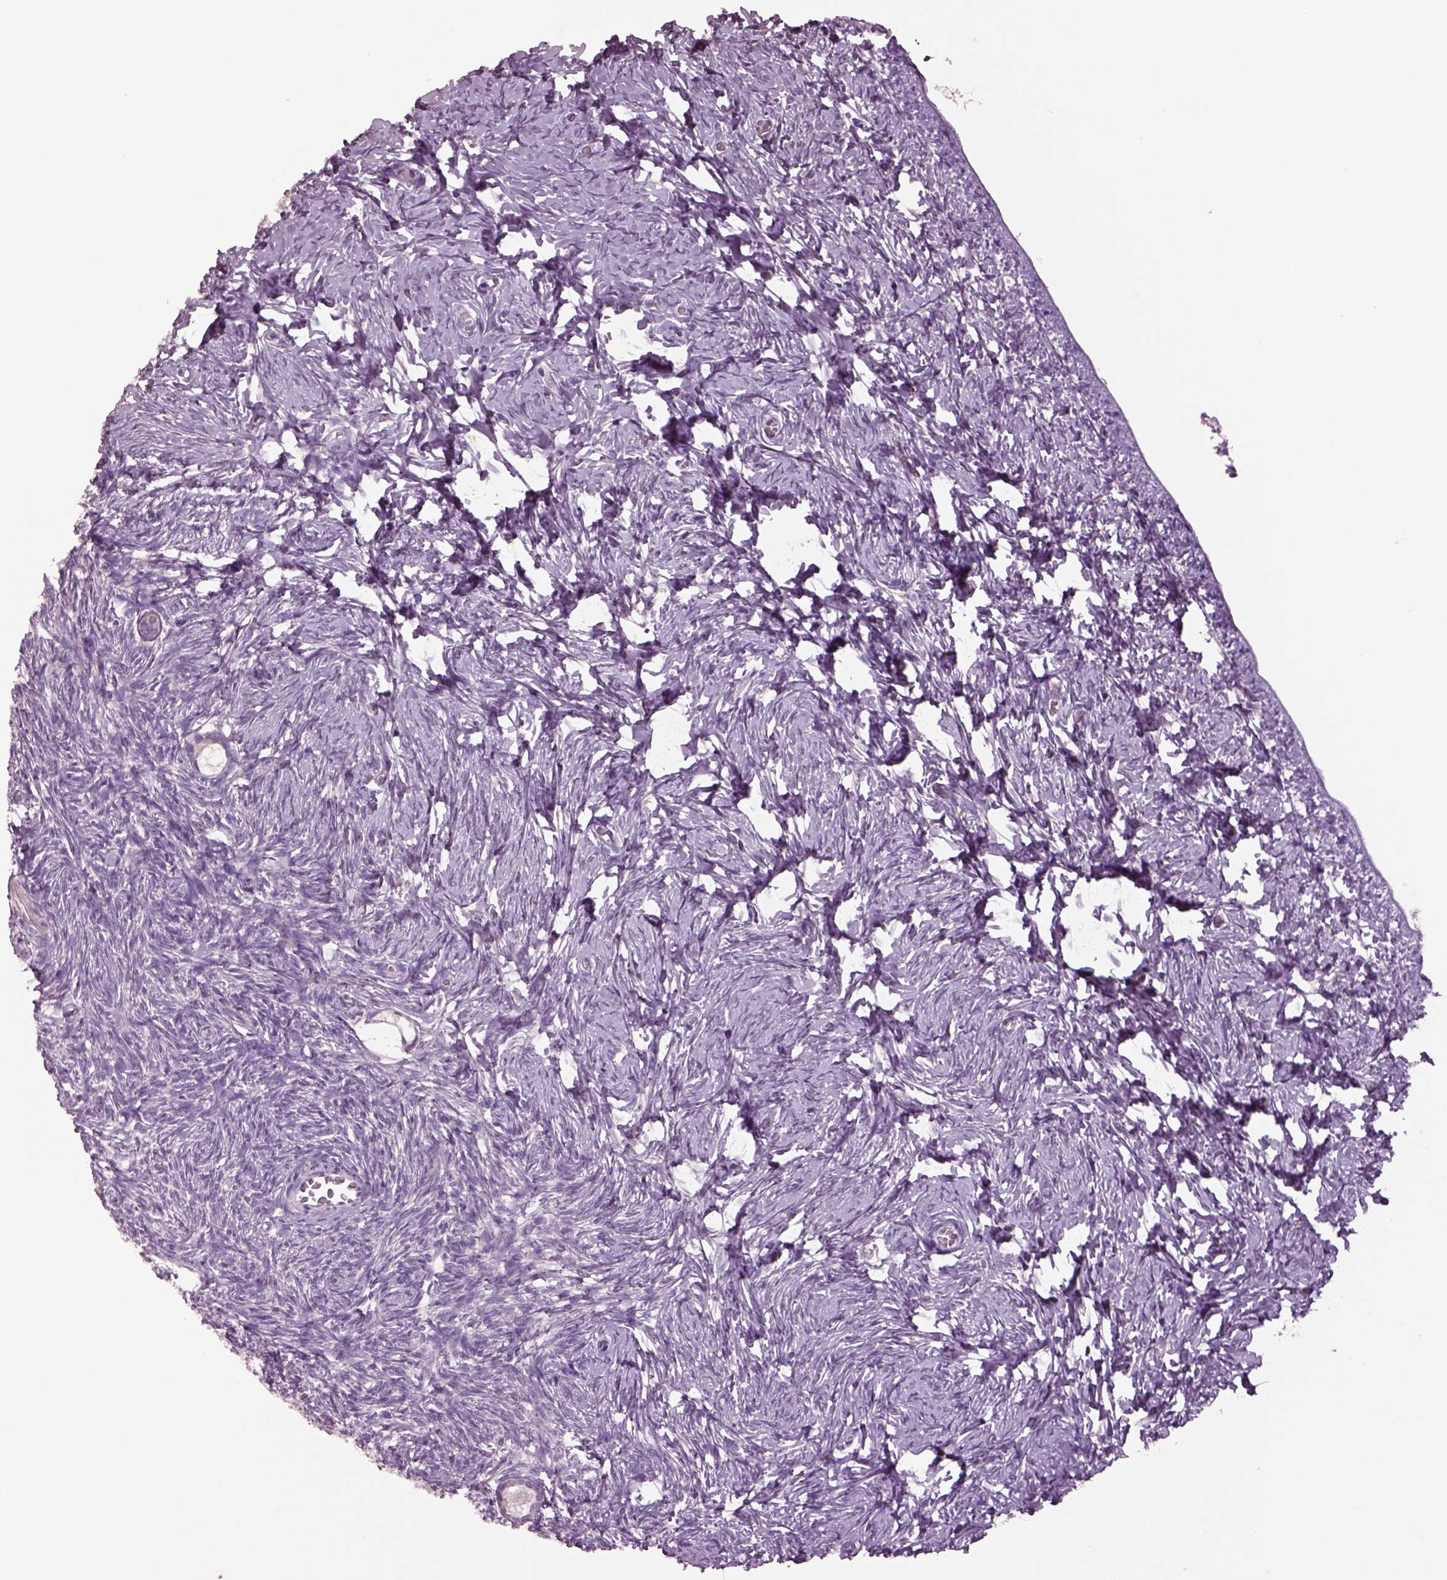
{"staining": {"intensity": "negative", "quantity": "none", "location": "none"}, "tissue": "ovary", "cell_type": "Follicle cells", "image_type": "normal", "snomed": [{"axis": "morphology", "description": "Normal tissue, NOS"}, {"axis": "topography", "description": "Ovary"}], "caption": "Immunohistochemistry photomicrograph of unremarkable ovary: ovary stained with DAB (3,3'-diaminobenzidine) shows no significant protein expression in follicle cells.", "gene": "CLPSL1", "patient": {"sex": "female", "age": 27}}